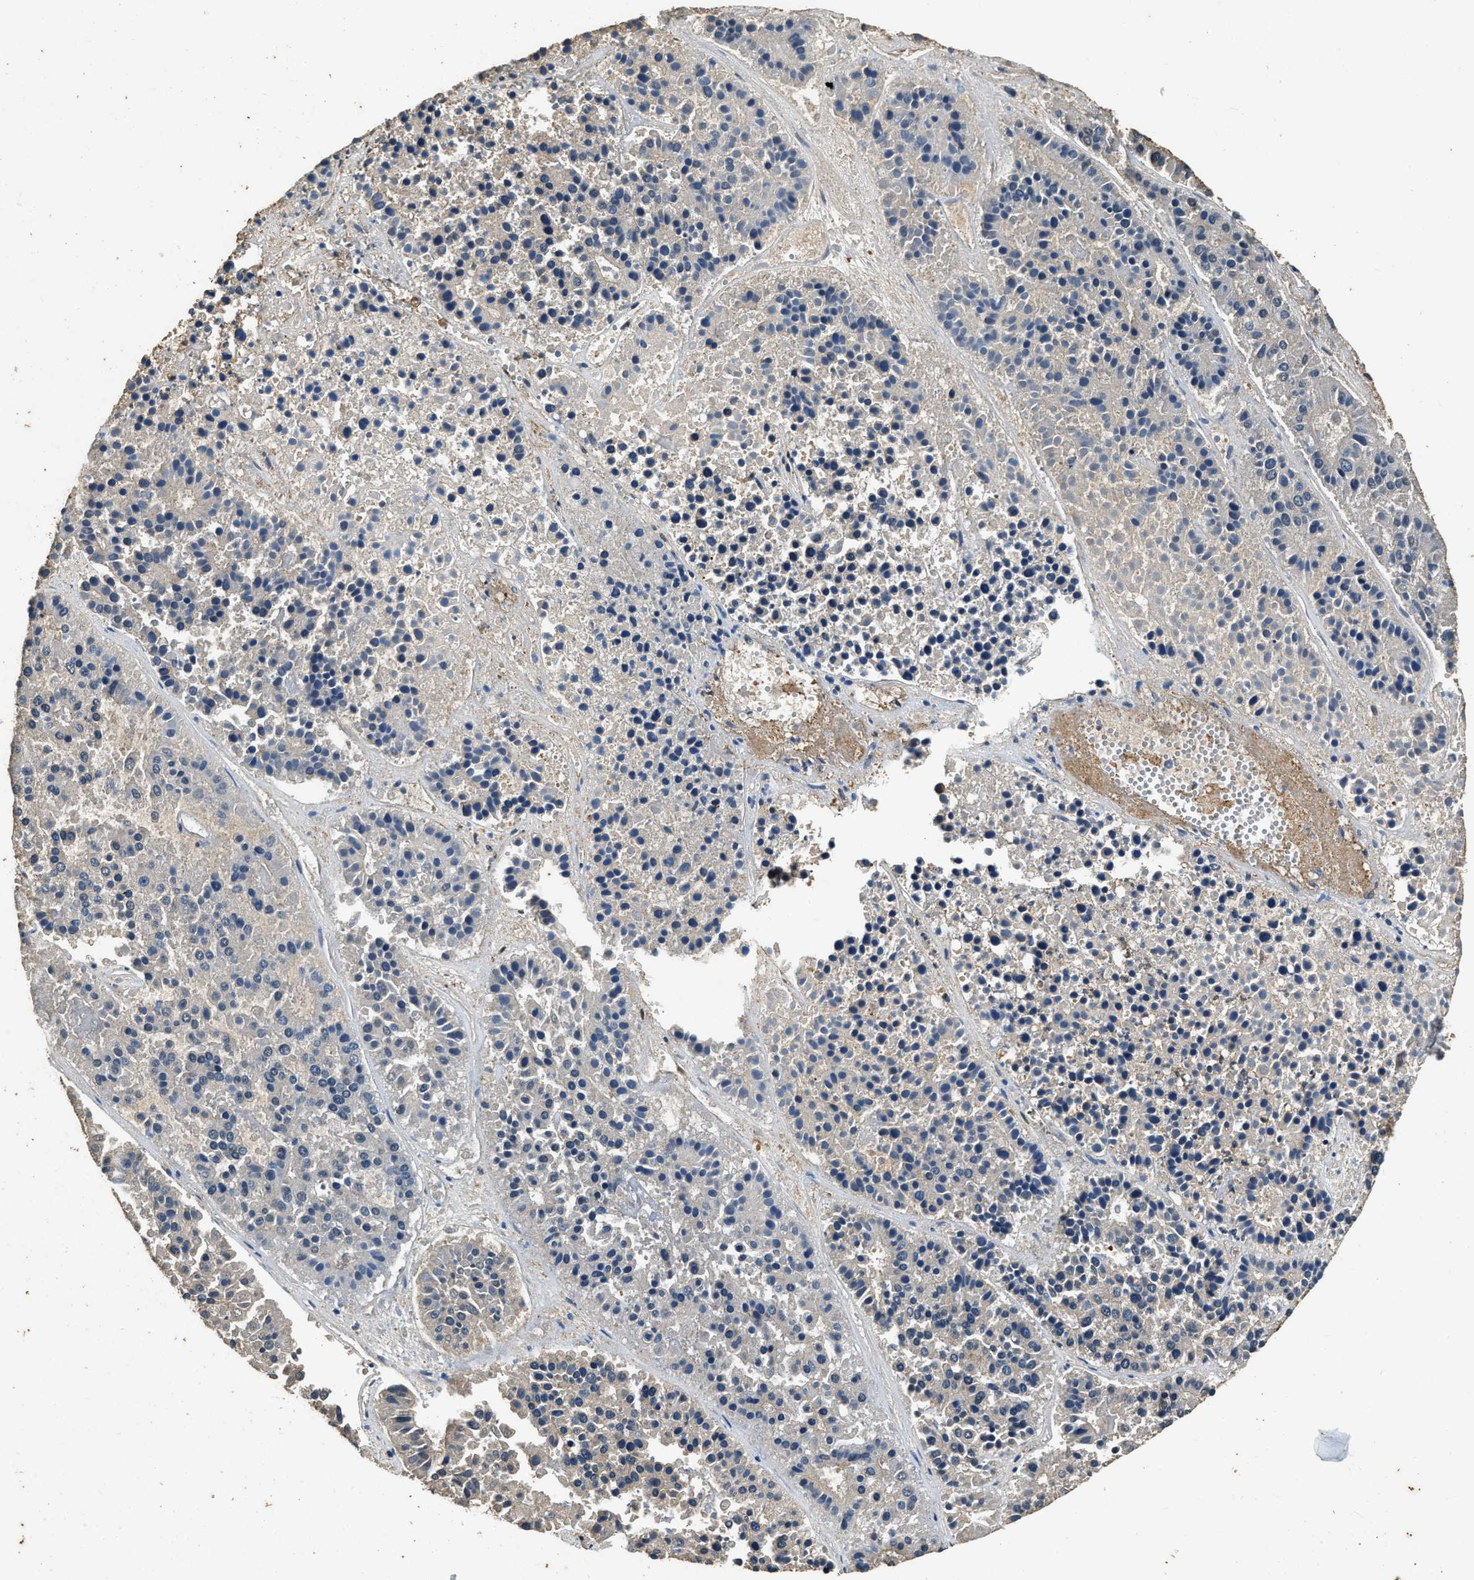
{"staining": {"intensity": "negative", "quantity": "none", "location": "none"}, "tissue": "pancreatic cancer", "cell_type": "Tumor cells", "image_type": "cancer", "snomed": [{"axis": "morphology", "description": "Adenocarcinoma, NOS"}, {"axis": "topography", "description": "Pancreas"}], "caption": "A histopathology image of pancreatic adenocarcinoma stained for a protein displays no brown staining in tumor cells.", "gene": "MIB1", "patient": {"sex": "male", "age": 50}}